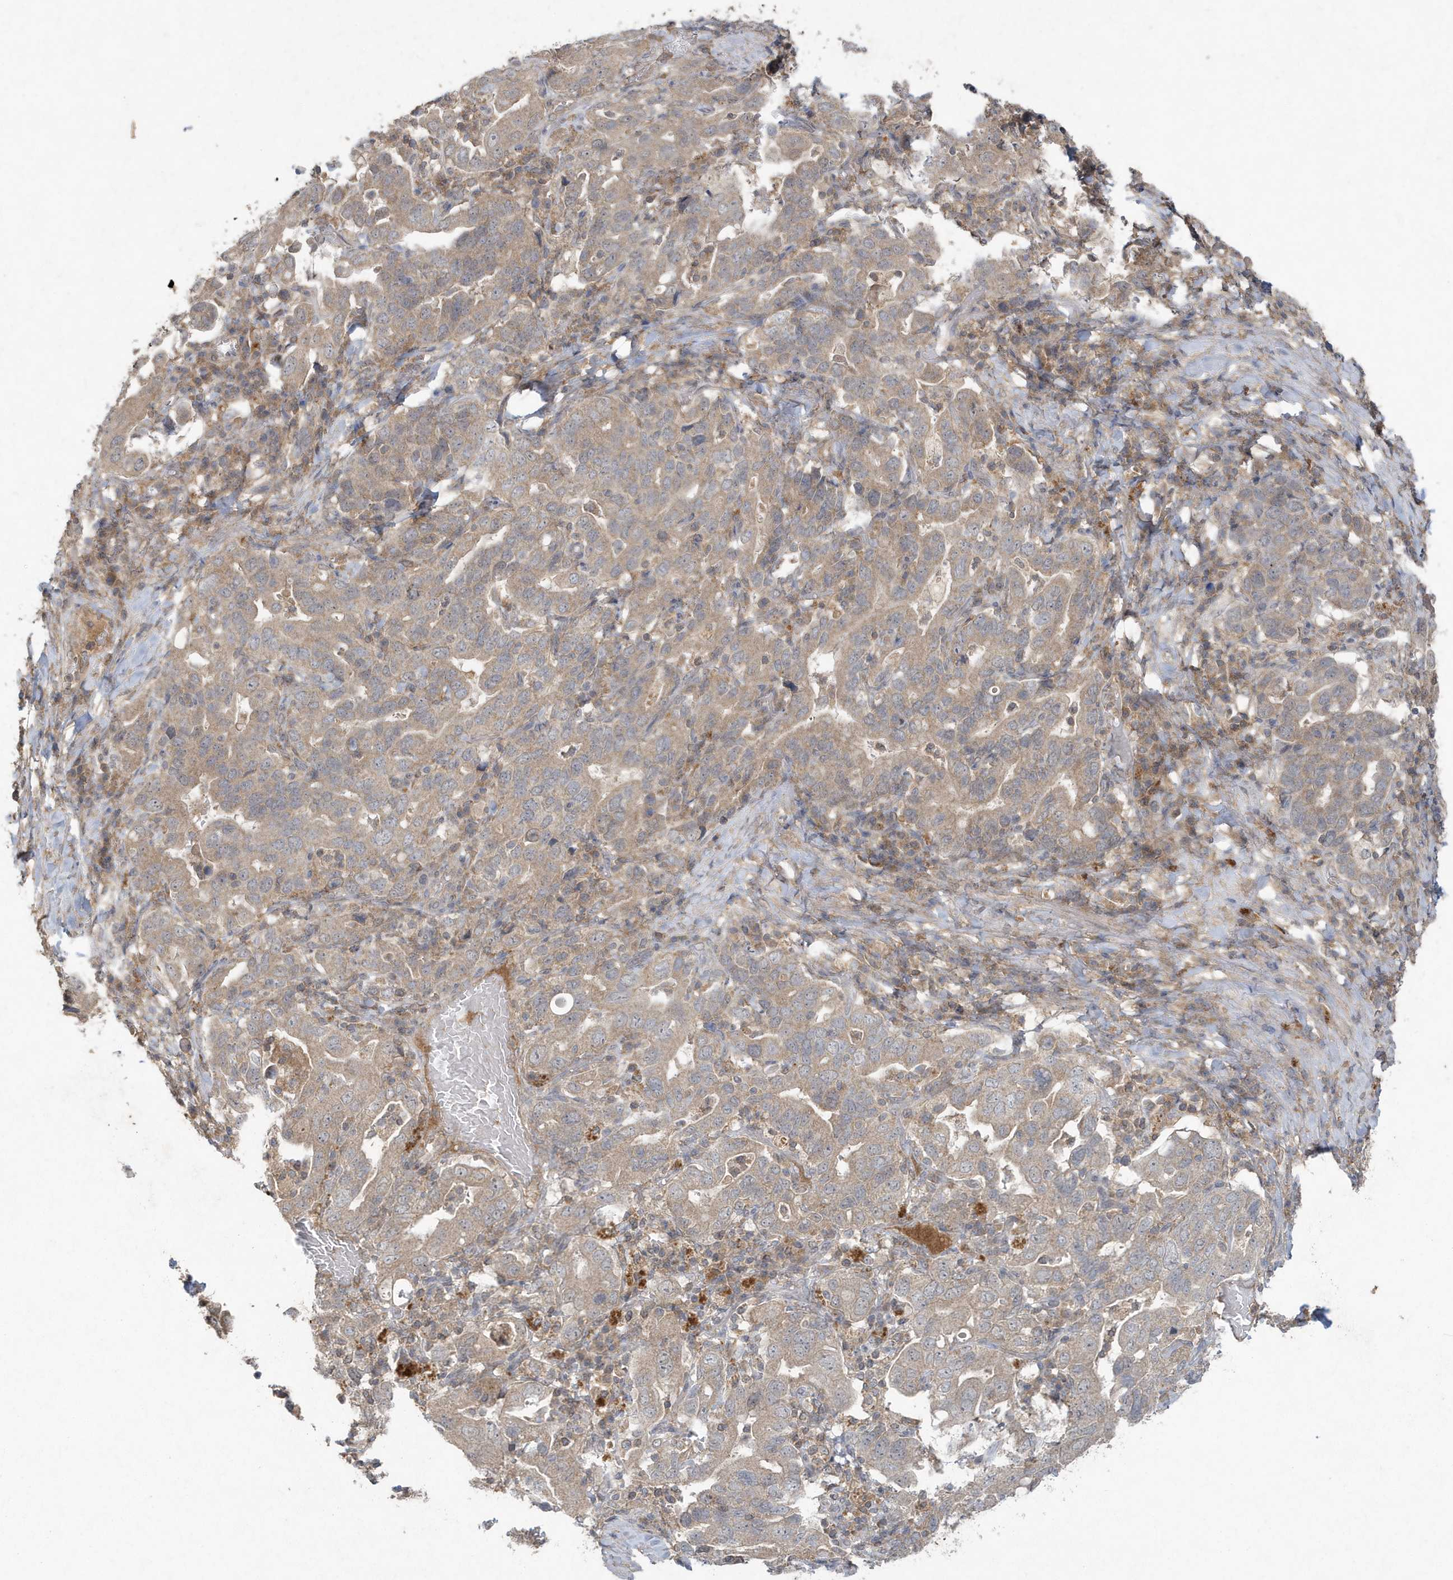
{"staining": {"intensity": "weak", "quantity": ">75%", "location": "cytoplasmic/membranous"}, "tissue": "stomach cancer", "cell_type": "Tumor cells", "image_type": "cancer", "snomed": [{"axis": "morphology", "description": "Adenocarcinoma, NOS"}, {"axis": "topography", "description": "Stomach, upper"}], "caption": "Protein expression analysis of human stomach cancer reveals weak cytoplasmic/membranous staining in approximately >75% of tumor cells. Nuclei are stained in blue.", "gene": "C1RL", "patient": {"sex": "male", "age": 62}}